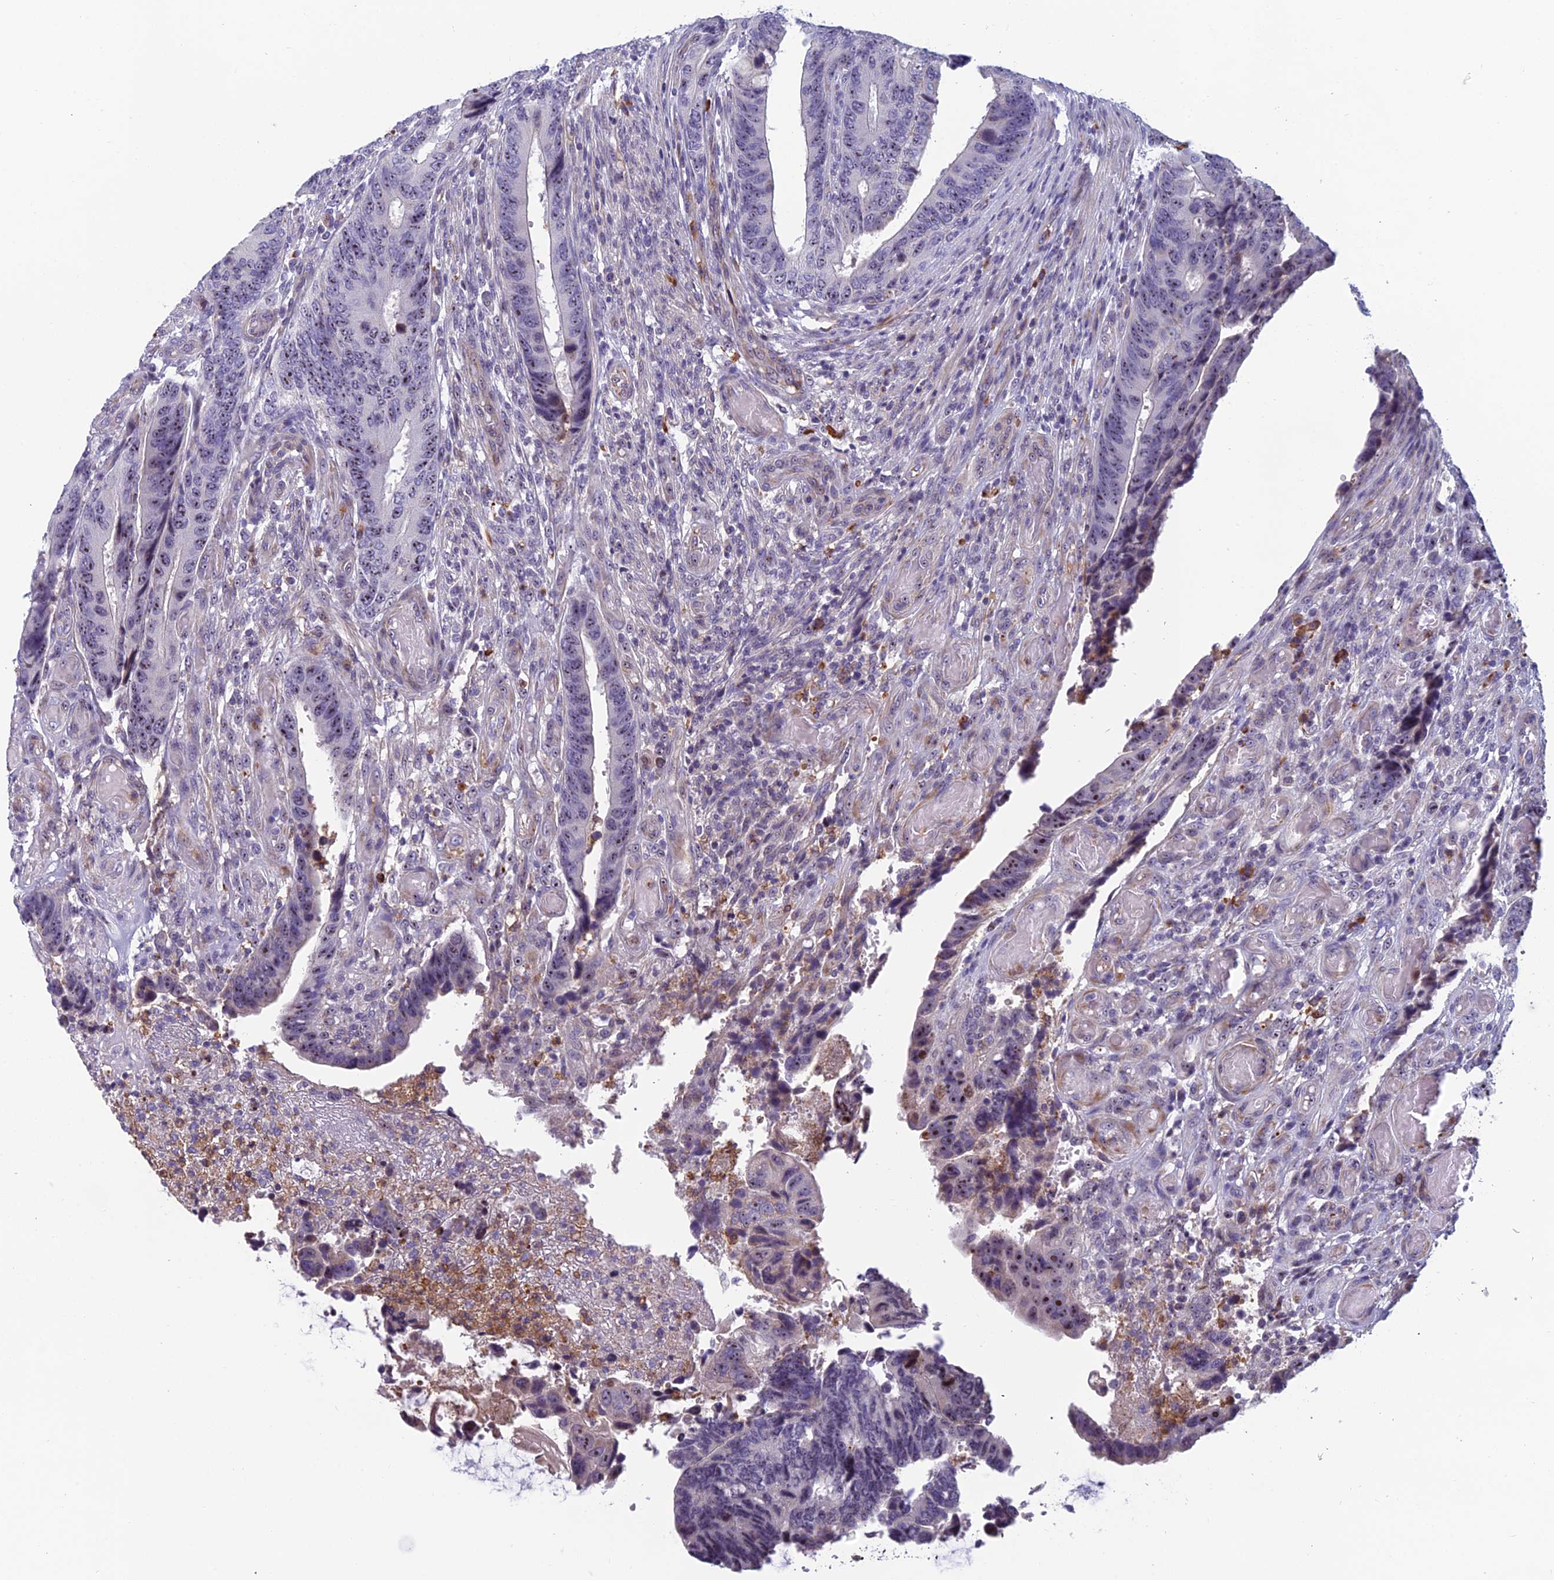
{"staining": {"intensity": "moderate", "quantity": "25%-75%", "location": "nuclear"}, "tissue": "colorectal cancer", "cell_type": "Tumor cells", "image_type": "cancer", "snomed": [{"axis": "morphology", "description": "Adenocarcinoma, NOS"}, {"axis": "topography", "description": "Colon"}], "caption": "A high-resolution micrograph shows immunohistochemistry (IHC) staining of adenocarcinoma (colorectal), which displays moderate nuclear staining in about 25%-75% of tumor cells.", "gene": "NOC2L", "patient": {"sex": "male", "age": 87}}